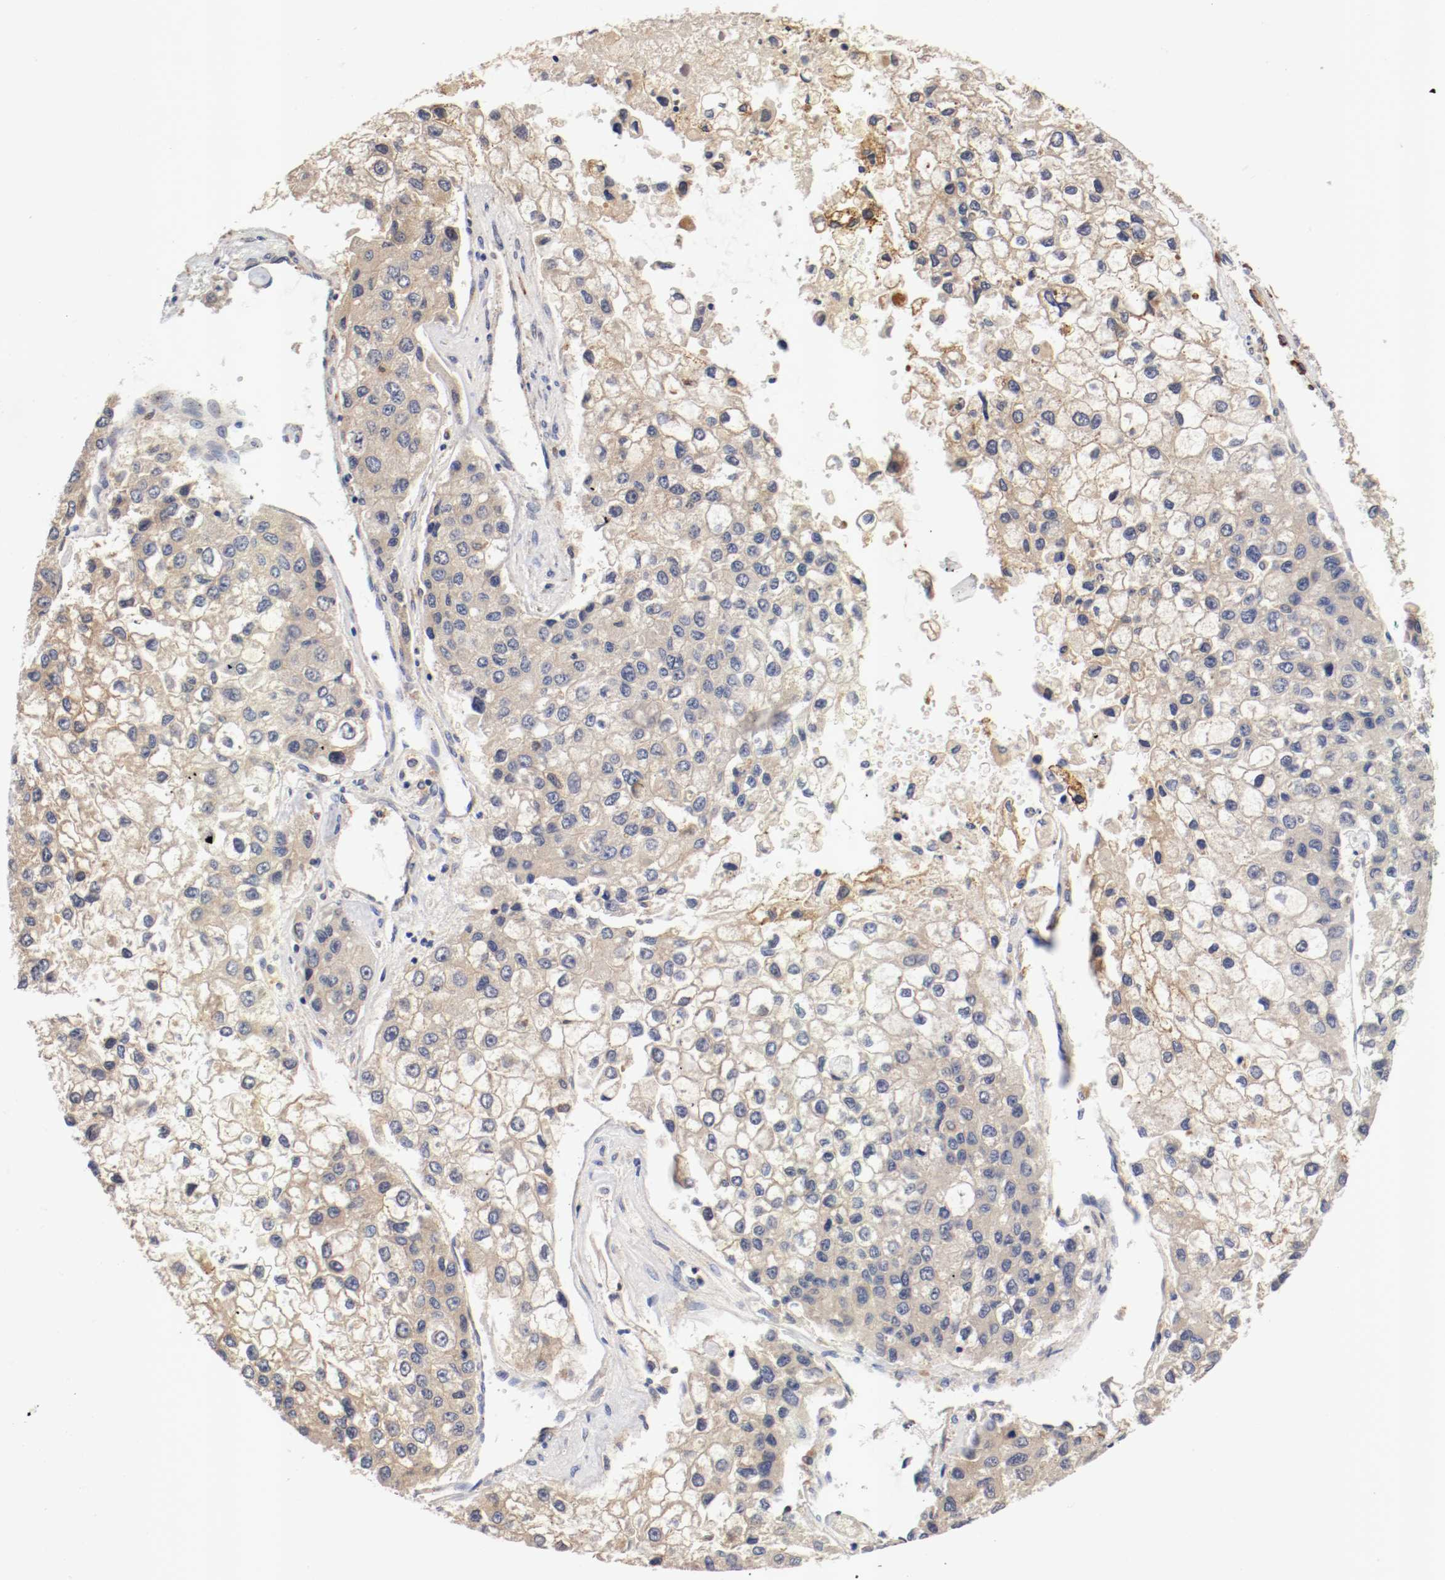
{"staining": {"intensity": "weak", "quantity": ">75%", "location": "cytoplasmic/membranous"}, "tissue": "liver cancer", "cell_type": "Tumor cells", "image_type": "cancer", "snomed": [{"axis": "morphology", "description": "Carcinoma, Hepatocellular, NOS"}, {"axis": "topography", "description": "Liver"}], "caption": "Human hepatocellular carcinoma (liver) stained for a protein (brown) demonstrates weak cytoplasmic/membranous positive expression in approximately >75% of tumor cells.", "gene": "TNFSF13", "patient": {"sex": "female", "age": 66}}